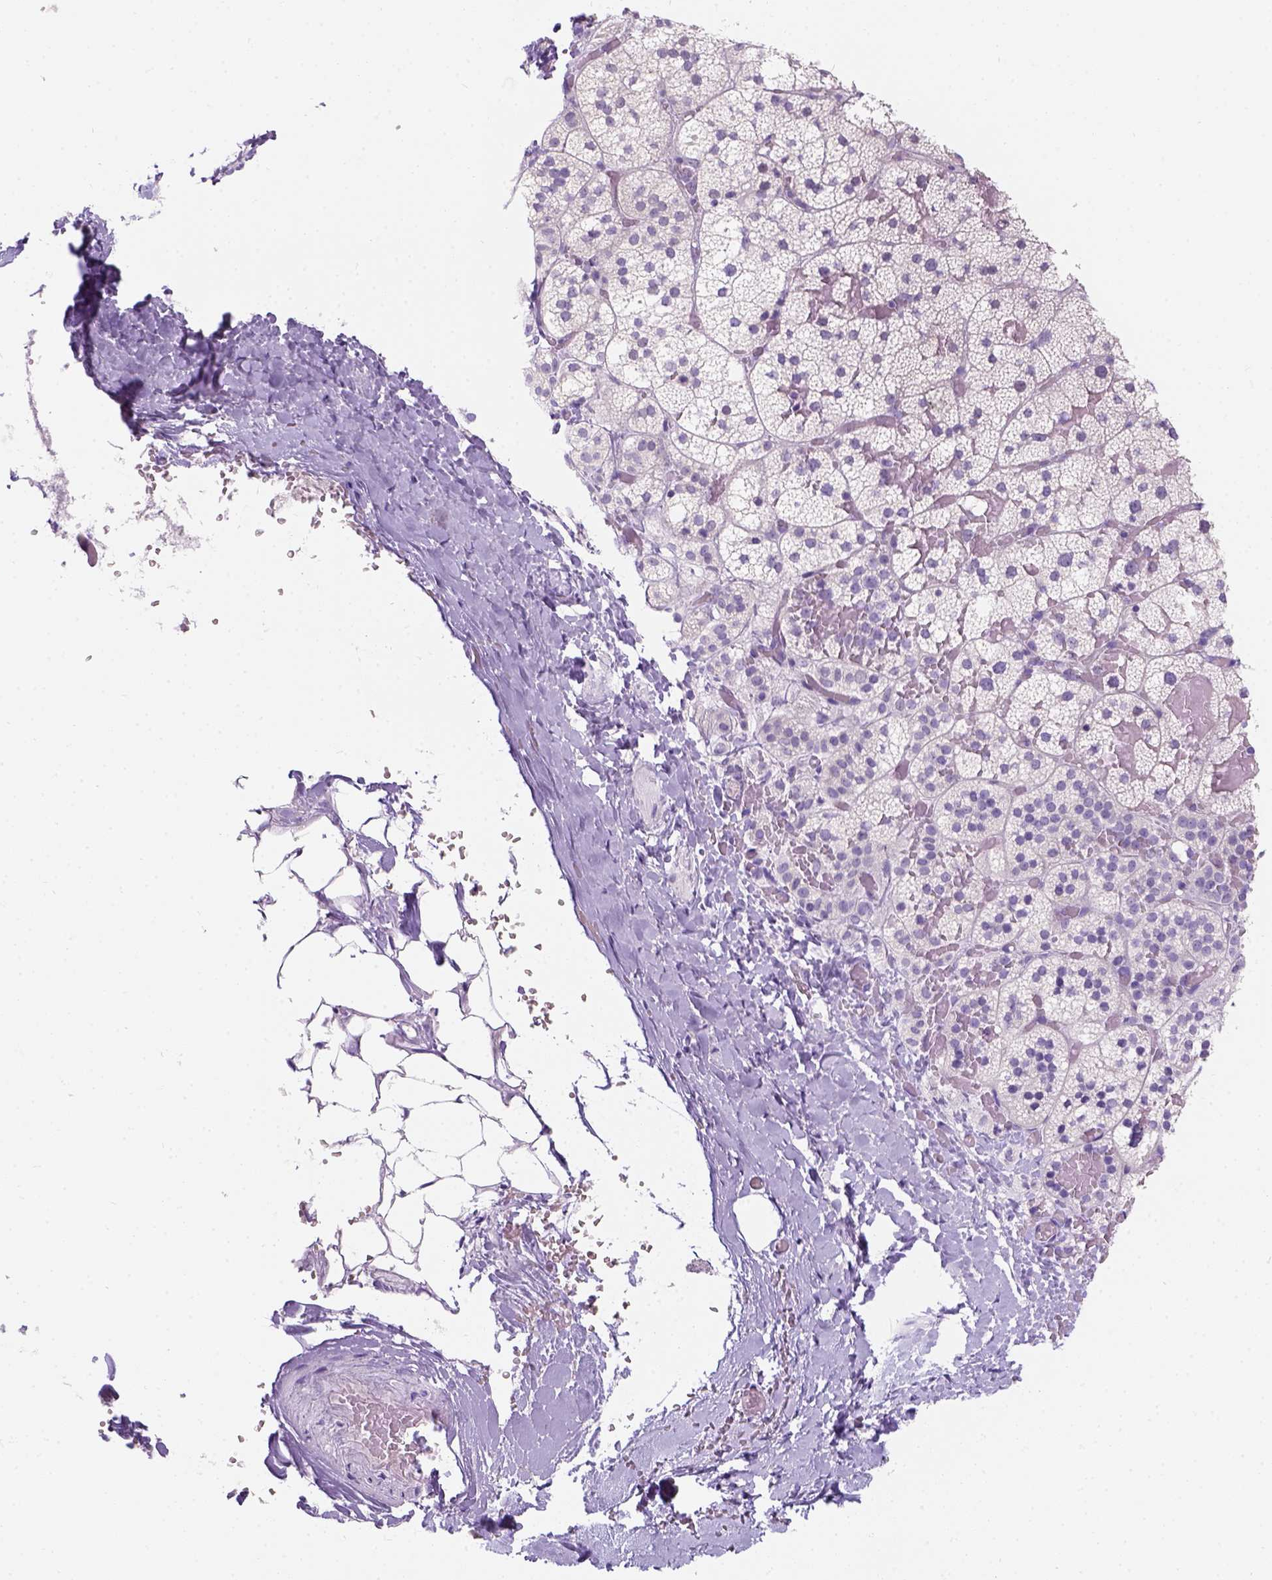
{"staining": {"intensity": "negative", "quantity": "none", "location": "none"}, "tissue": "adrenal gland", "cell_type": "Glandular cells", "image_type": "normal", "snomed": [{"axis": "morphology", "description": "Normal tissue, NOS"}, {"axis": "topography", "description": "Adrenal gland"}], "caption": "Immunohistochemistry (IHC) of unremarkable adrenal gland demonstrates no expression in glandular cells. The staining is performed using DAB brown chromogen with nuclei counter-stained in using hematoxylin.", "gene": "C20orf144", "patient": {"sex": "male", "age": 53}}